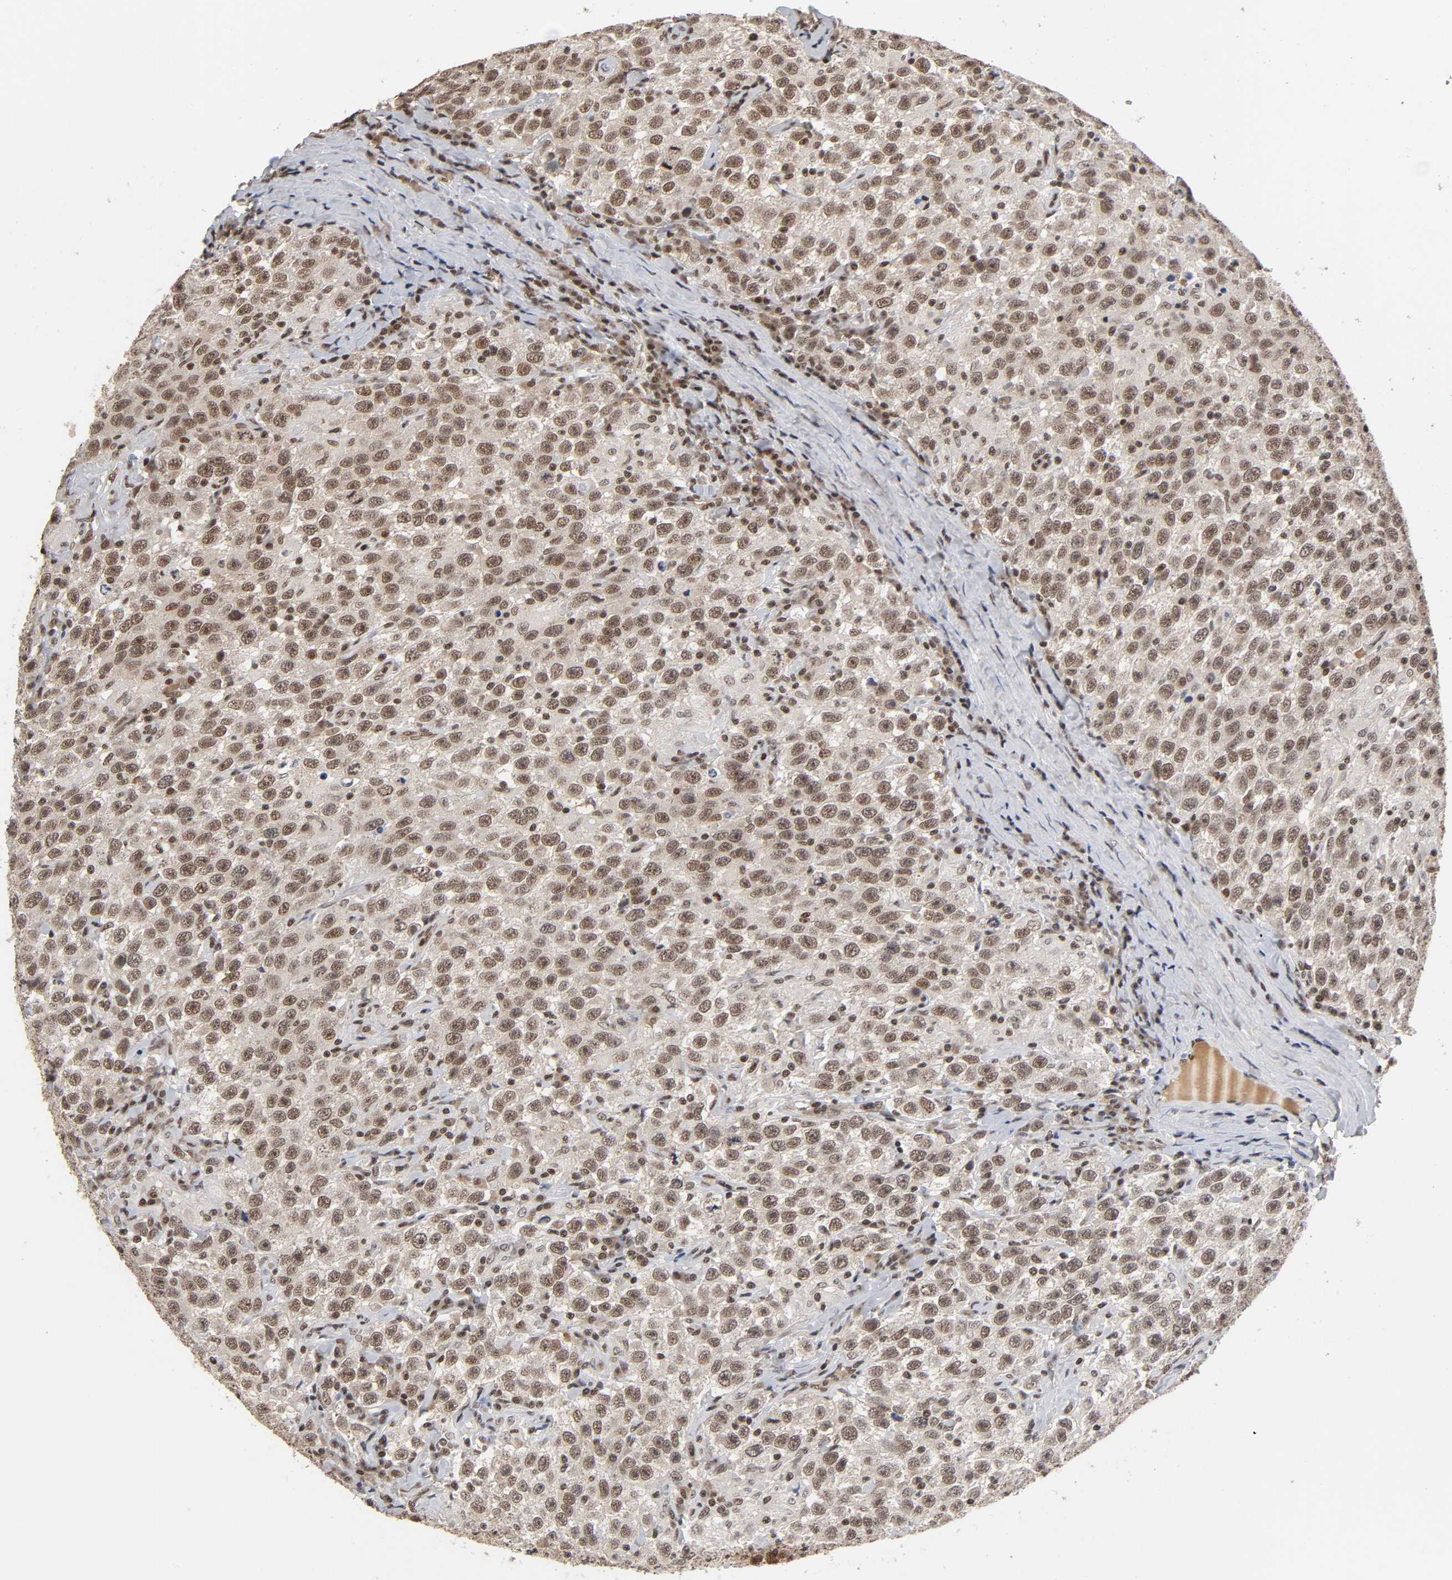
{"staining": {"intensity": "moderate", "quantity": ">75%", "location": "cytoplasmic/membranous,nuclear"}, "tissue": "testis cancer", "cell_type": "Tumor cells", "image_type": "cancer", "snomed": [{"axis": "morphology", "description": "Seminoma, NOS"}, {"axis": "topography", "description": "Testis"}], "caption": "Protein analysis of seminoma (testis) tissue reveals moderate cytoplasmic/membranous and nuclear expression in about >75% of tumor cells. The protein of interest is stained brown, and the nuclei are stained in blue (DAB (3,3'-diaminobenzidine) IHC with brightfield microscopy, high magnification).", "gene": "ZNF384", "patient": {"sex": "male", "age": 41}}